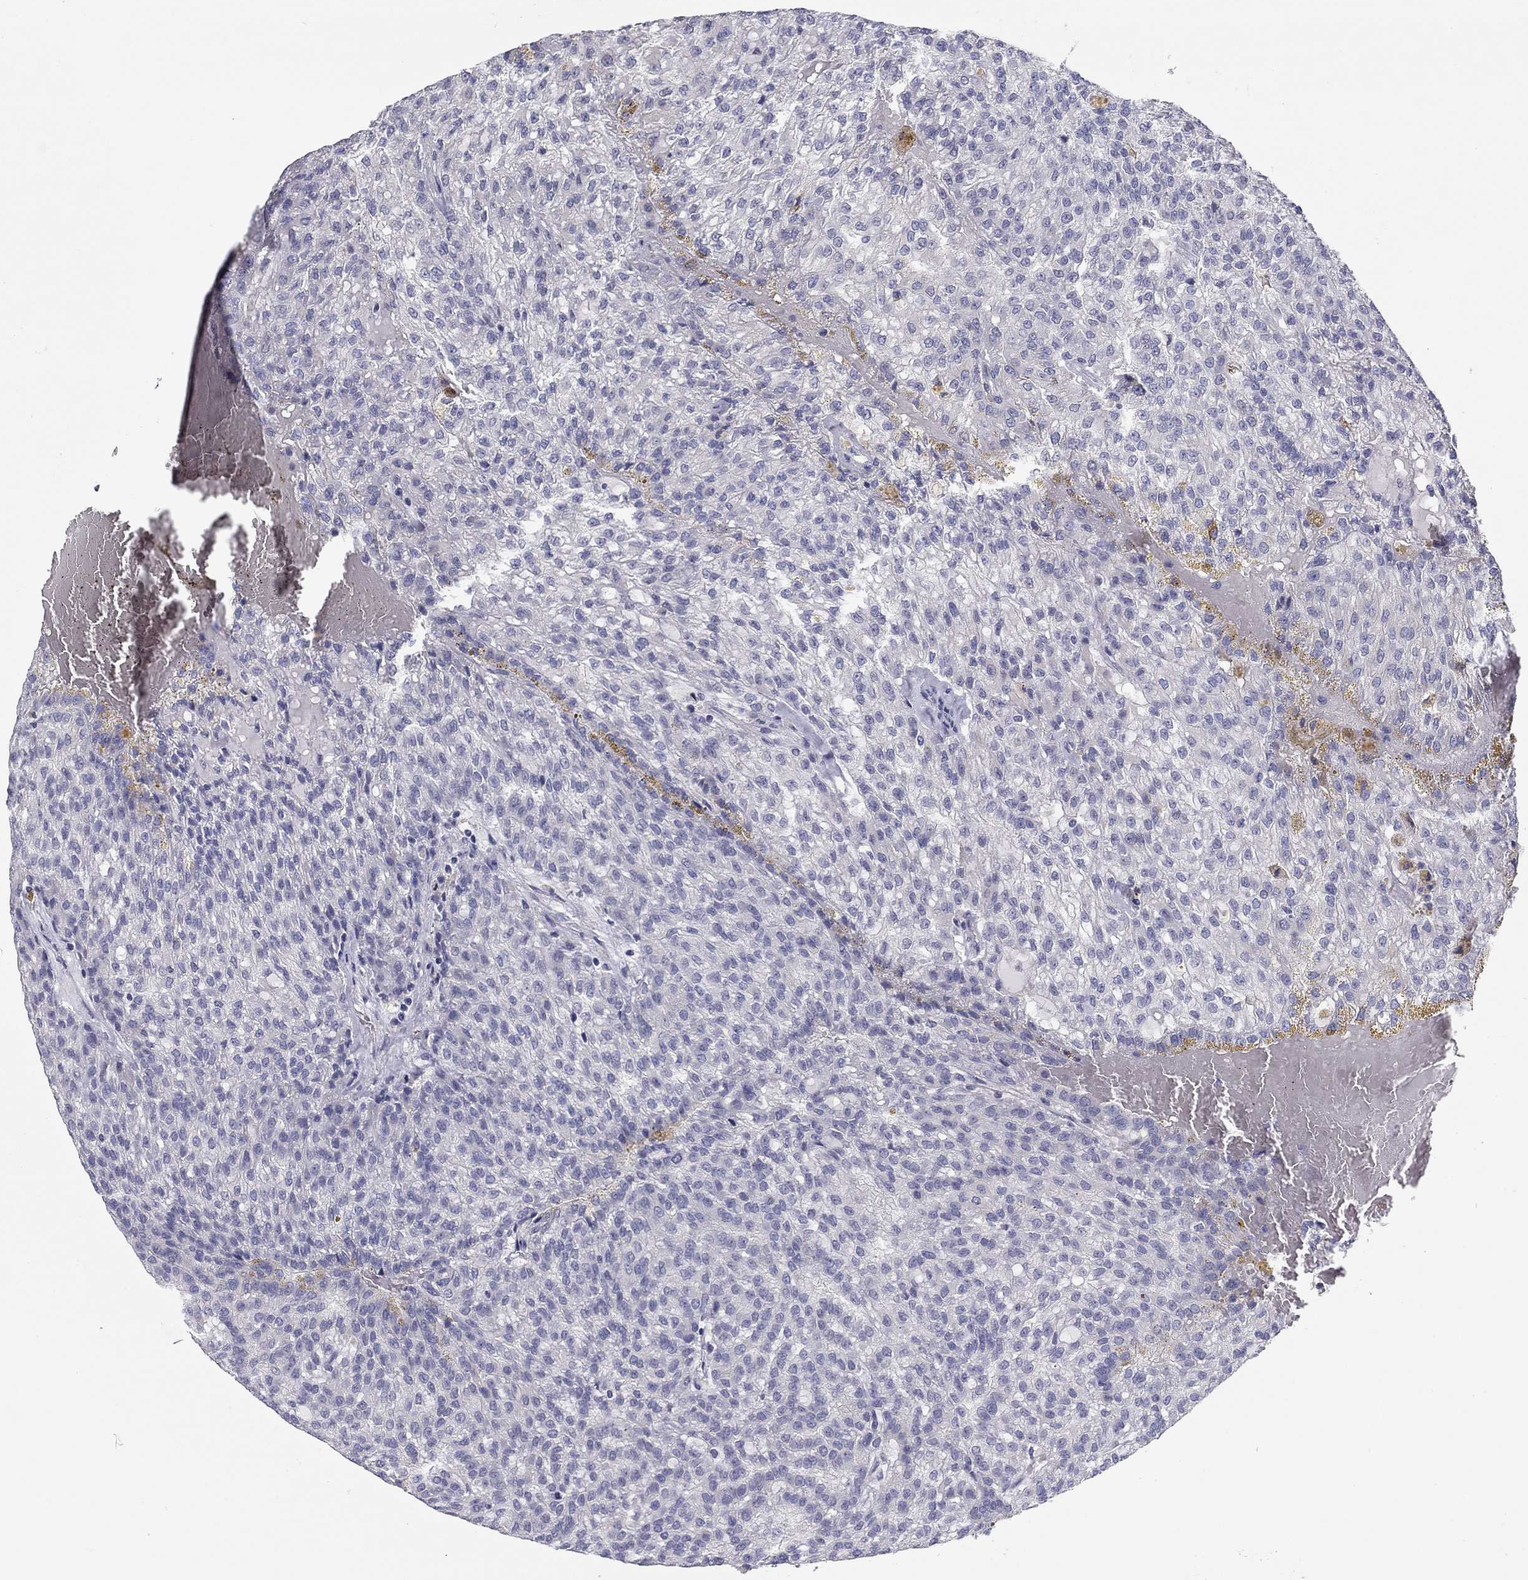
{"staining": {"intensity": "negative", "quantity": "none", "location": "none"}, "tissue": "renal cancer", "cell_type": "Tumor cells", "image_type": "cancer", "snomed": [{"axis": "morphology", "description": "Adenocarcinoma, NOS"}, {"axis": "topography", "description": "Kidney"}], "caption": "The photomicrograph demonstrates no staining of tumor cells in adenocarcinoma (renal).", "gene": "SEPTIN3", "patient": {"sex": "male", "age": 63}}